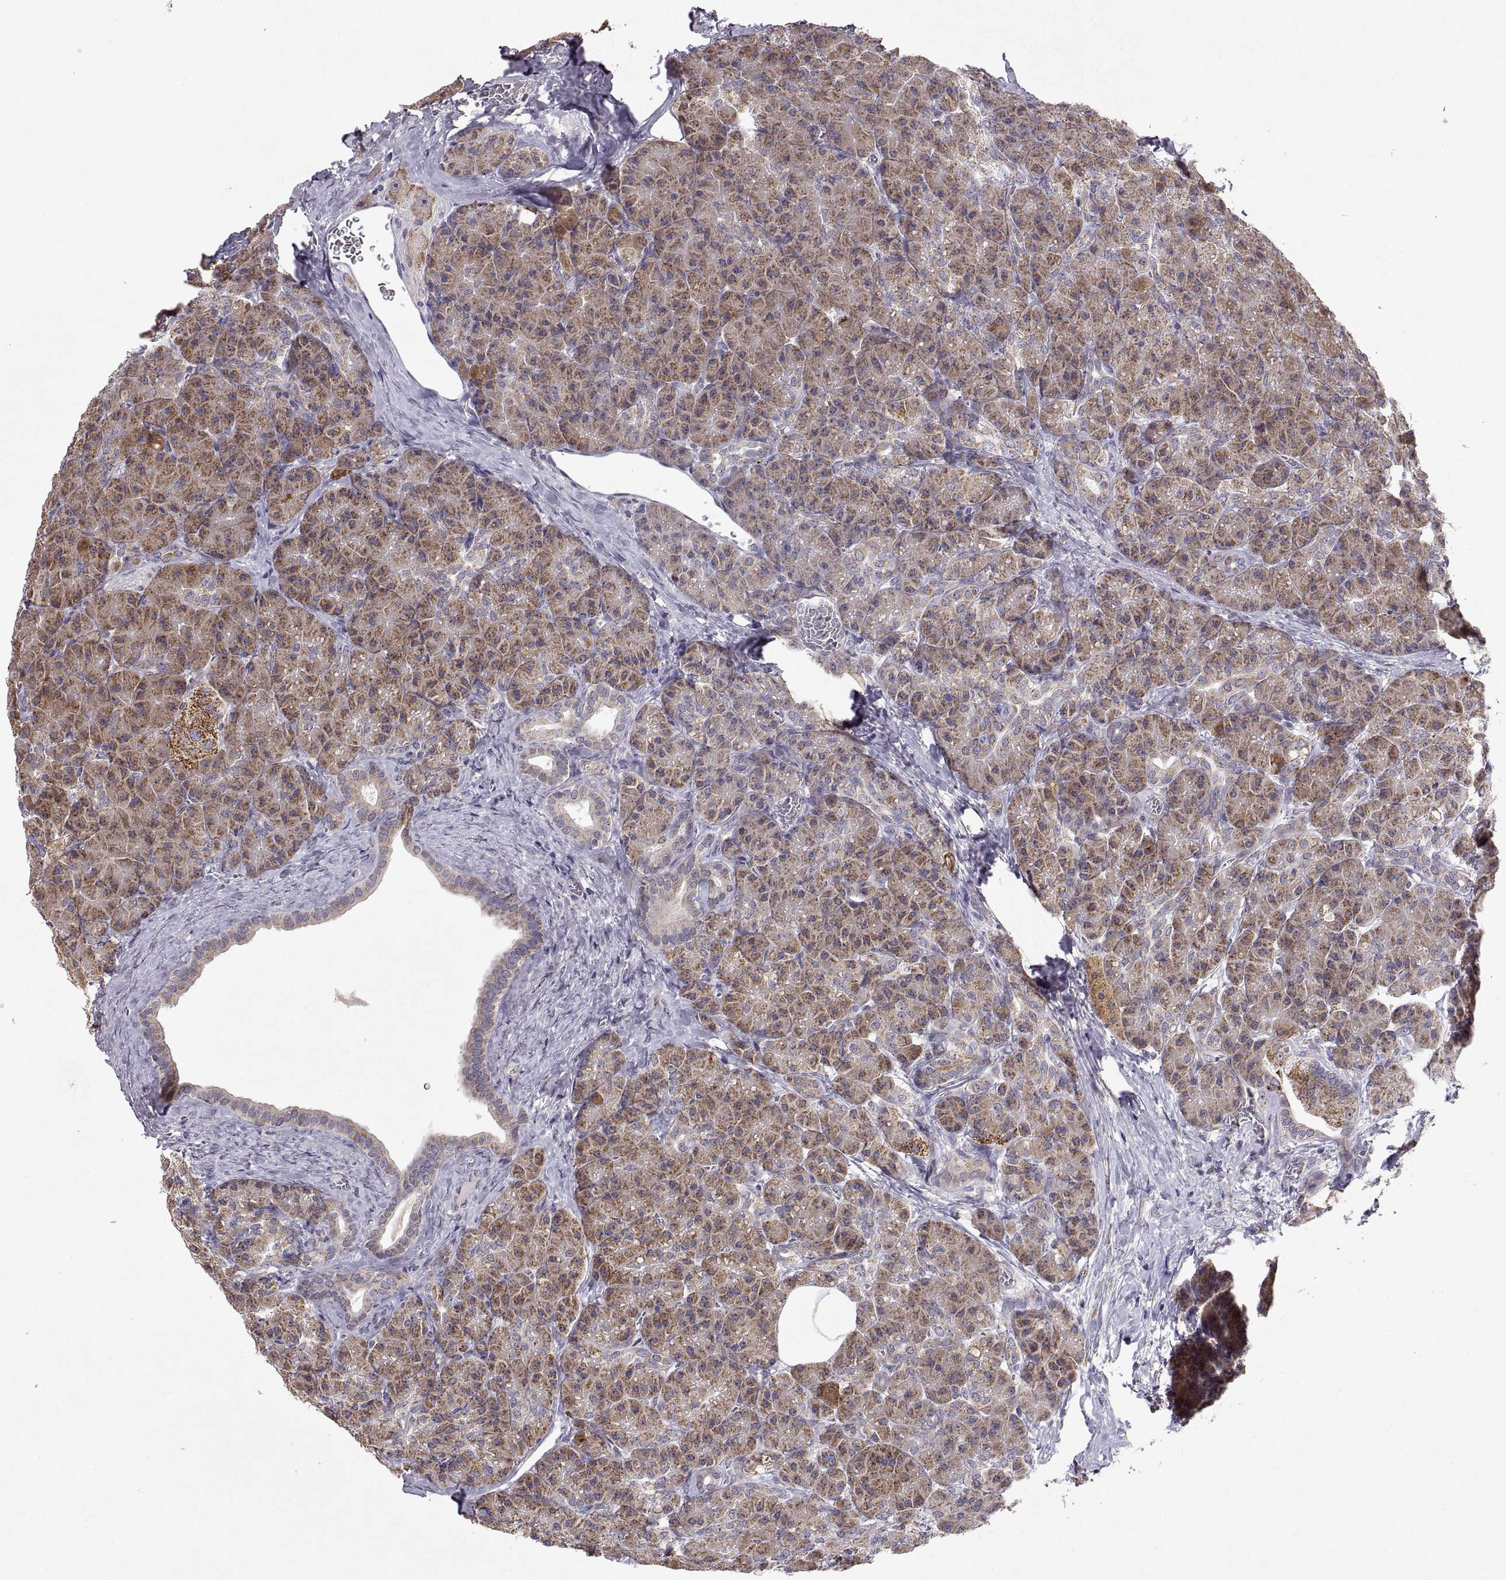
{"staining": {"intensity": "strong", "quantity": ">75%", "location": "cytoplasmic/membranous"}, "tissue": "pancreas", "cell_type": "Exocrine glandular cells", "image_type": "normal", "snomed": [{"axis": "morphology", "description": "Normal tissue, NOS"}, {"axis": "topography", "description": "Pancreas"}], "caption": "Protein staining of benign pancreas reveals strong cytoplasmic/membranous expression in approximately >75% of exocrine glandular cells.", "gene": "MANBAL", "patient": {"sex": "male", "age": 57}}